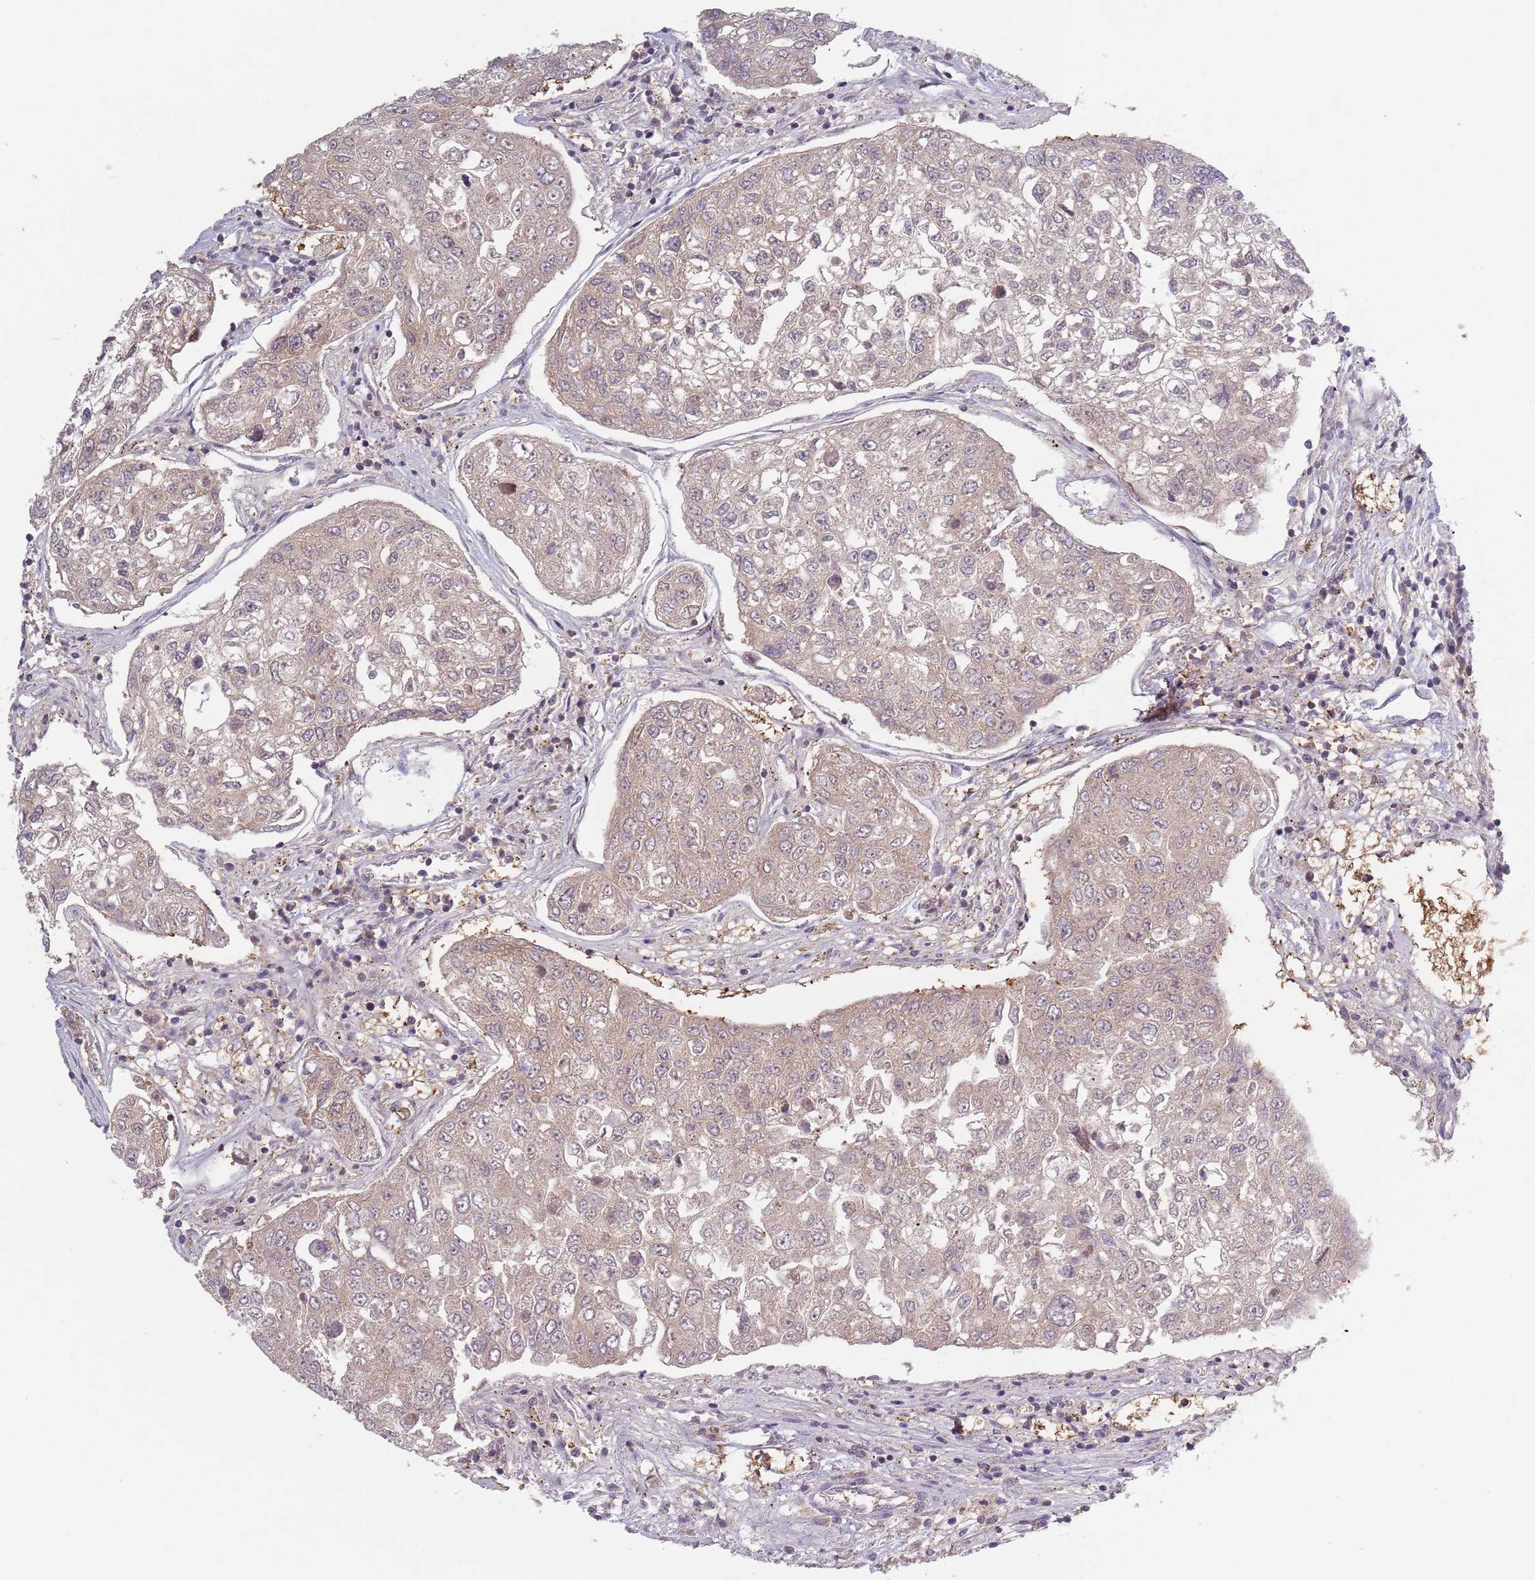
{"staining": {"intensity": "weak", "quantity": "25%-75%", "location": "cytoplasmic/membranous"}, "tissue": "urothelial cancer", "cell_type": "Tumor cells", "image_type": "cancer", "snomed": [{"axis": "morphology", "description": "Urothelial carcinoma, High grade"}, {"axis": "topography", "description": "Lymph node"}, {"axis": "topography", "description": "Urinary bladder"}], "caption": "Weak cytoplasmic/membranous positivity for a protein is appreciated in approximately 25%-75% of tumor cells of high-grade urothelial carcinoma using IHC.", "gene": "ASB13", "patient": {"sex": "male", "age": 51}}